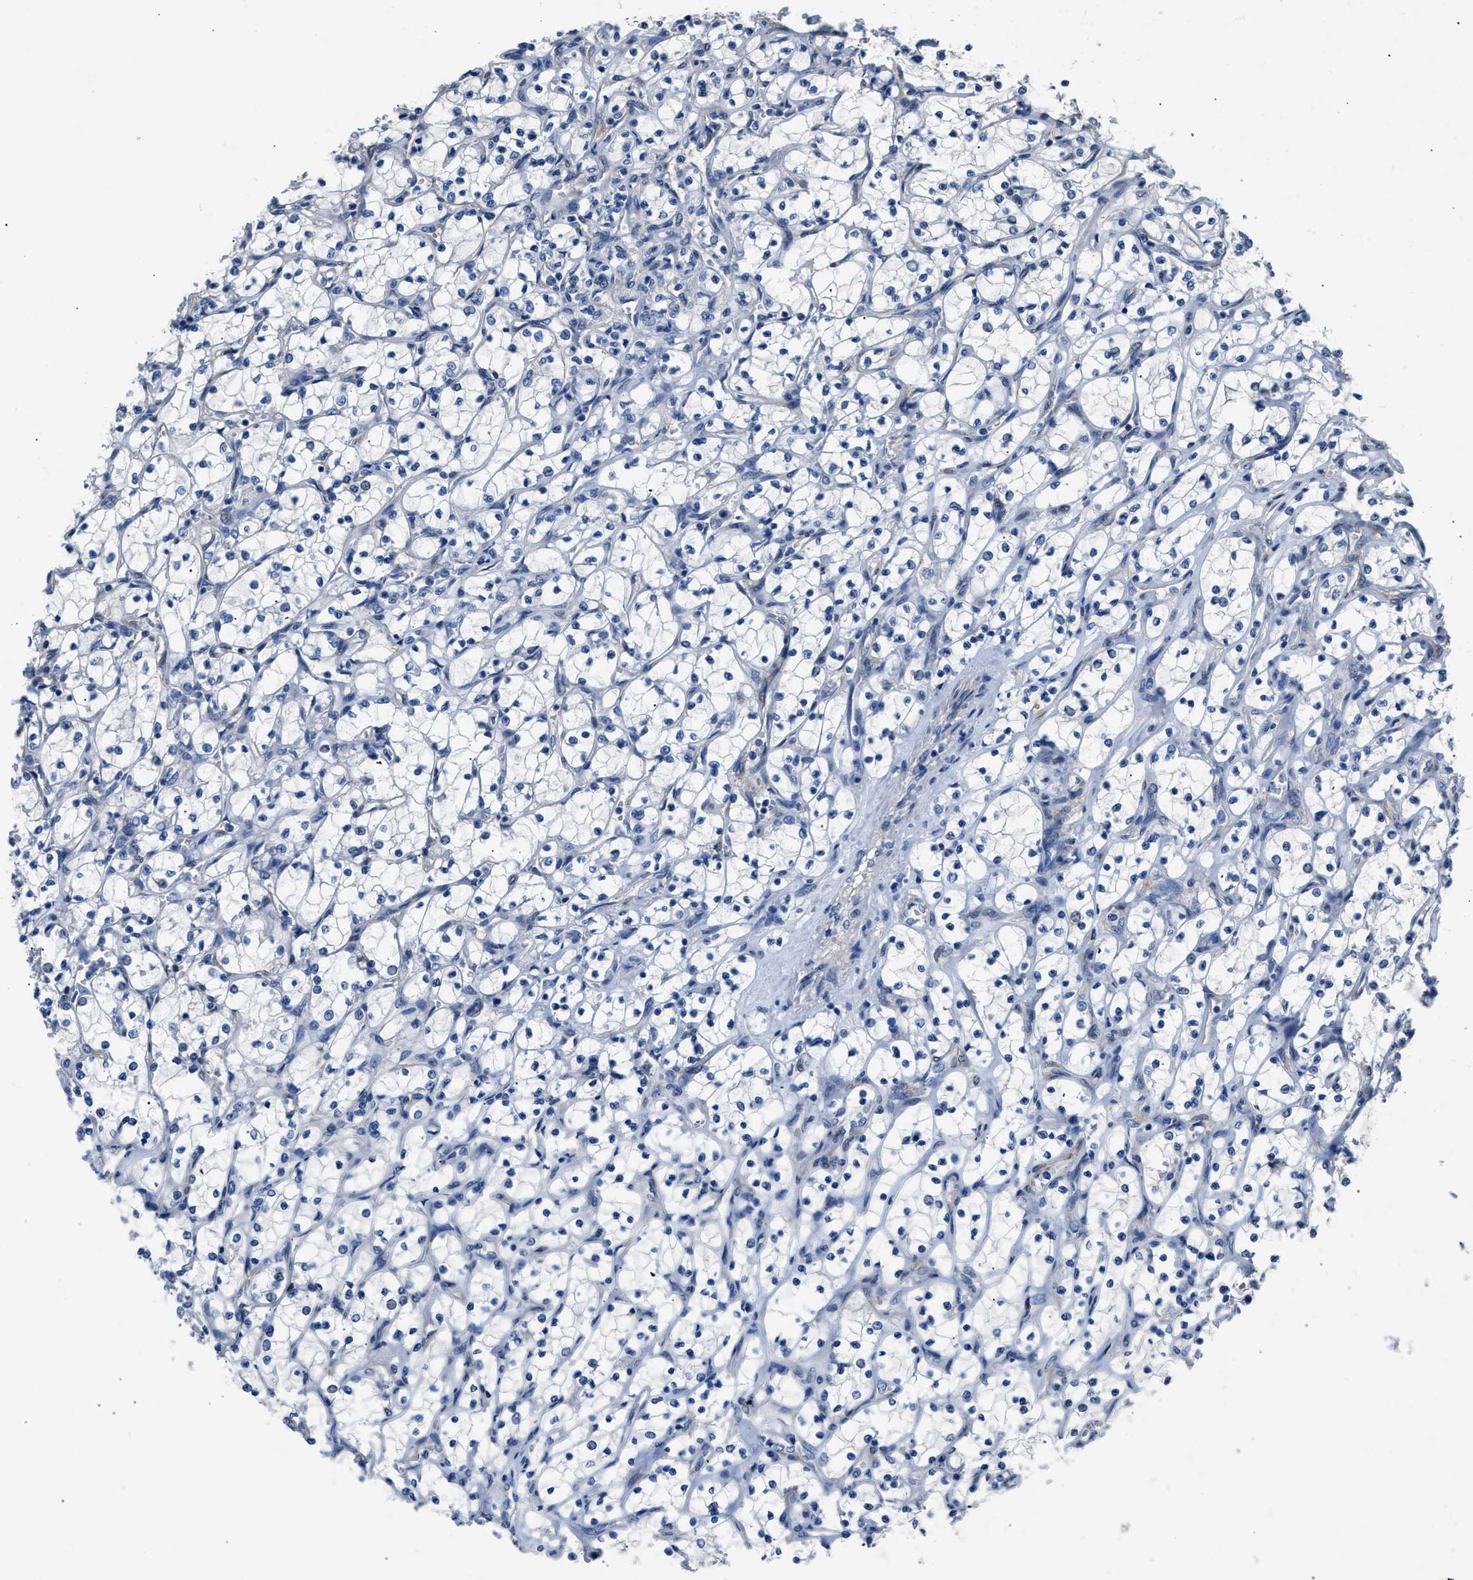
{"staining": {"intensity": "negative", "quantity": "none", "location": "none"}, "tissue": "renal cancer", "cell_type": "Tumor cells", "image_type": "cancer", "snomed": [{"axis": "morphology", "description": "Adenocarcinoma, NOS"}, {"axis": "topography", "description": "Kidney"}], "caption": "The photomicrograph reveals no significant positivity in tumor cells of adenocarcinoma (renal). Brightfield microscopy of IHC stained with DAB (brown) and hematoxylin (blue), captured at high magnification.", "gene": "RBP1", "patient": {"sex": "female", "age": 69}}